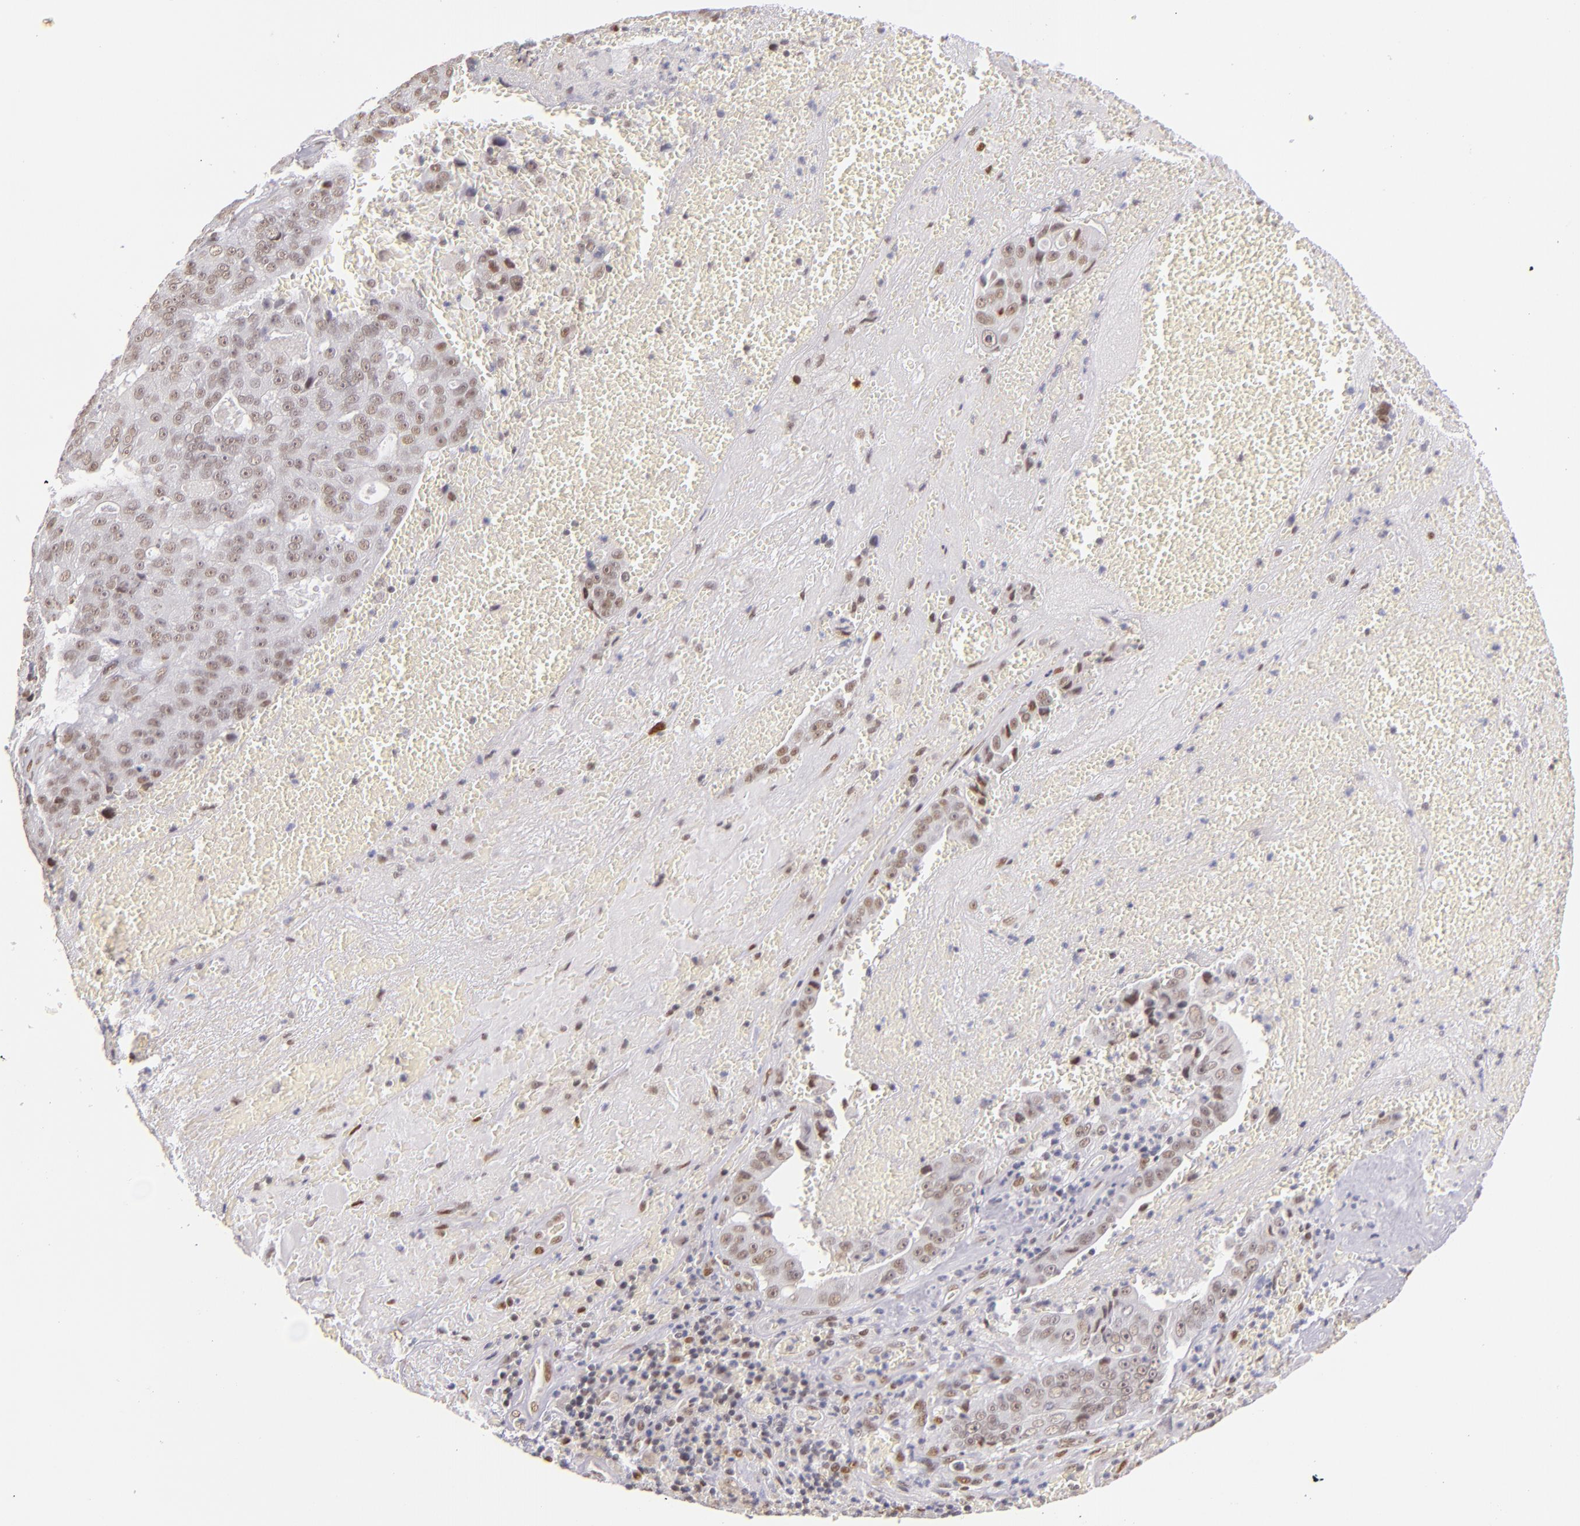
{"staining": {"intensity": "weak", "quantity": ">75%", "location": "nuclear"}, "tissue": "liver cancer", "cell_type": "Tumor cells", "image_type": "cancer", "snomed": [{"axis": "morphology", "description": "Cholangiocarcinoma"}, {"axis": "topography", "description": "Liver"}], "caption": "Weak nuclear staining for a protein is present in about >75% of tumor cells of cholangiocarcinoma (liver) using immunohistochemistry.", "gene": "NCOR2", "patient": {"sex": "female", "age": 79}}